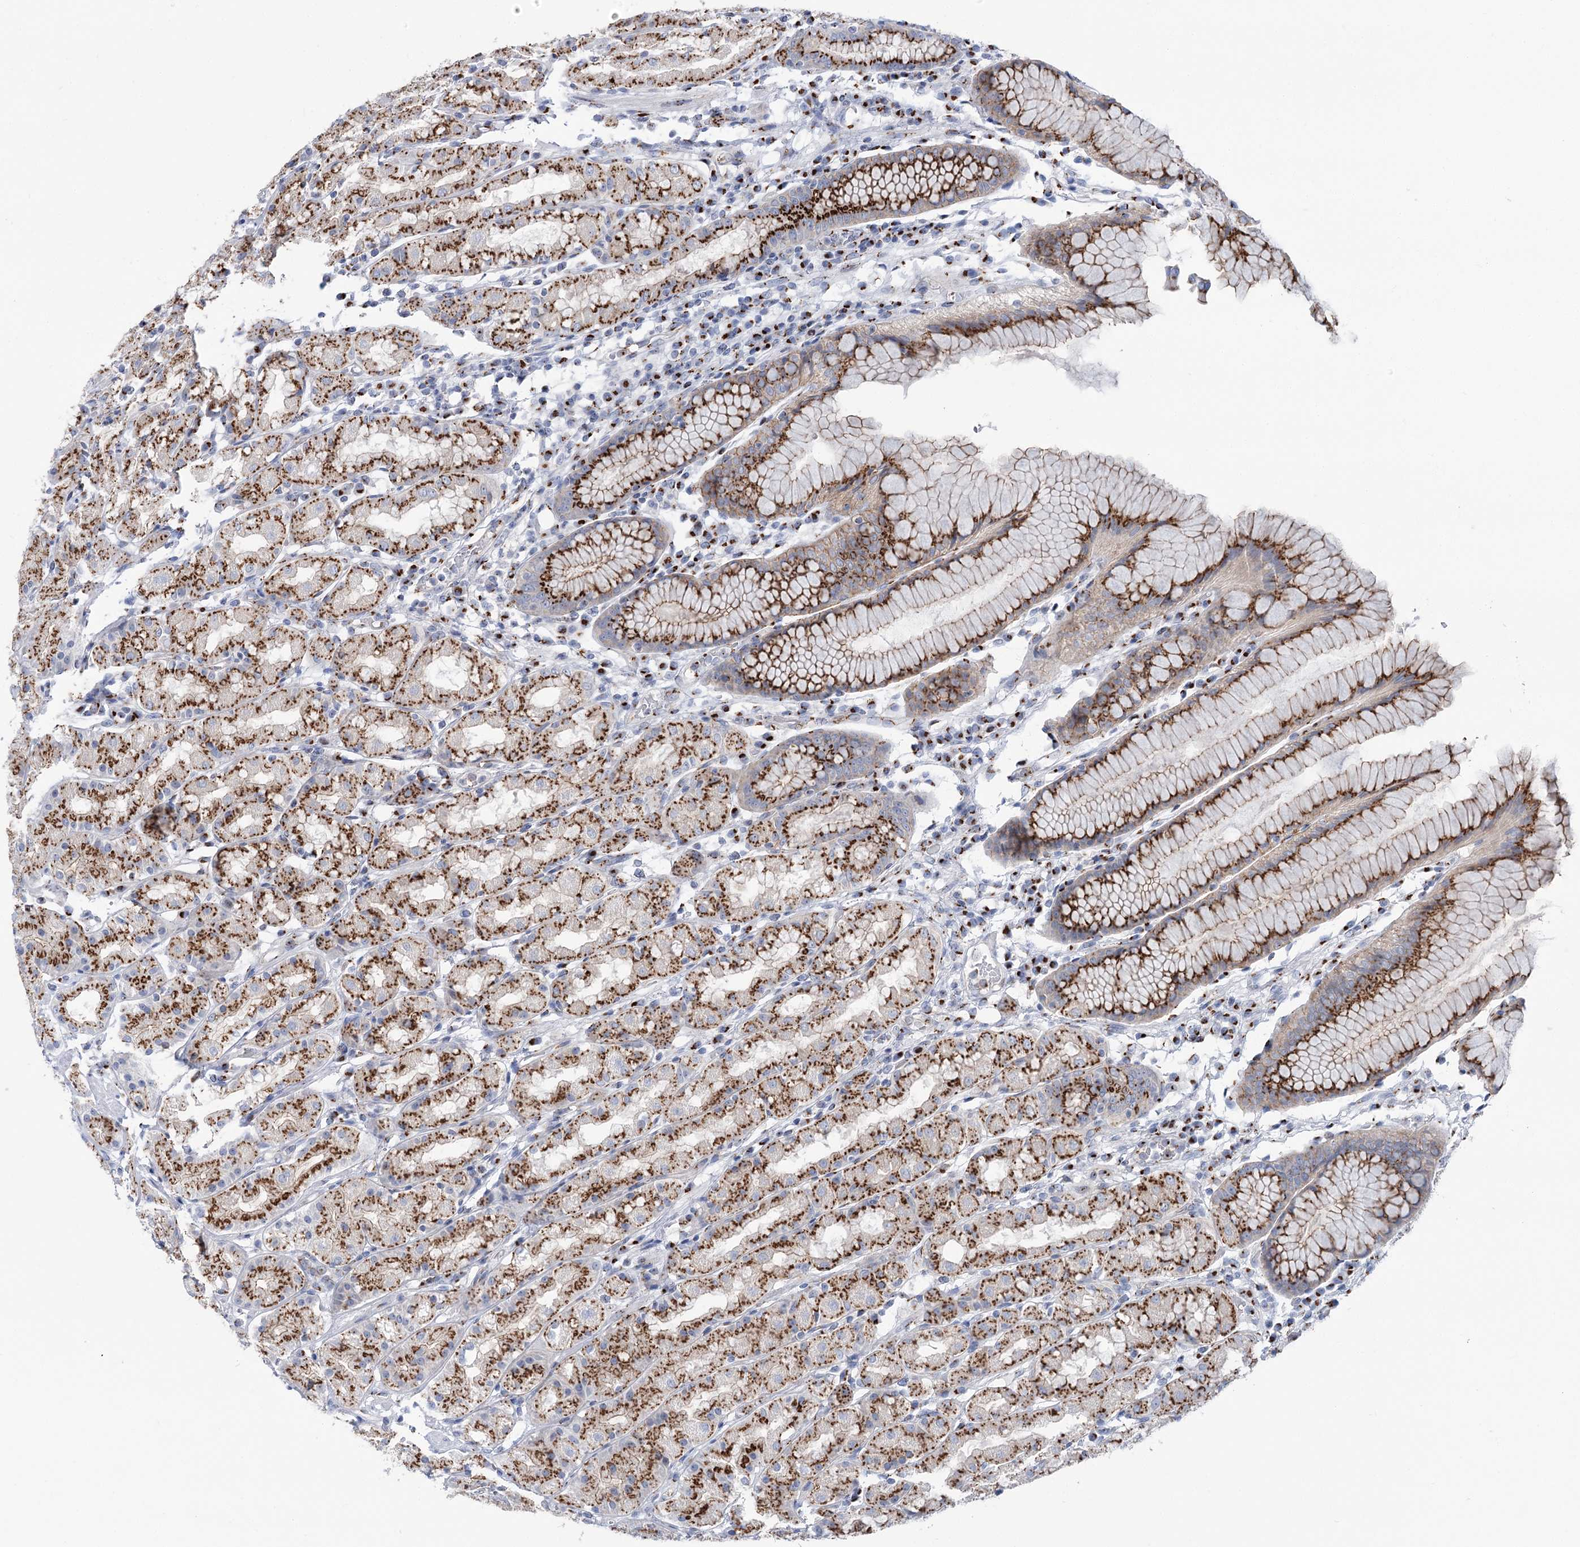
{"staining": {"intensity": "strong", "quantity": ">75%", "location": "cytoplasmic/membranous"}, "tissue": "stomach", "cell_type": "Glandular cells", "image_type": "normal", "snomed": [{"axis": "morphology", "description": "Normal tissue, NOS"}, {"axis": "topography", "description": "Stomach, lower"}], "caption": "There is high levels of strong cytoplasmic/membranous staining in glandular cells of unremarkable stomach, as demonstrated by immunohistochemical staining (brown color).", "gene": "TMEM165", "patient": {"sex": "female", "age": 56}}